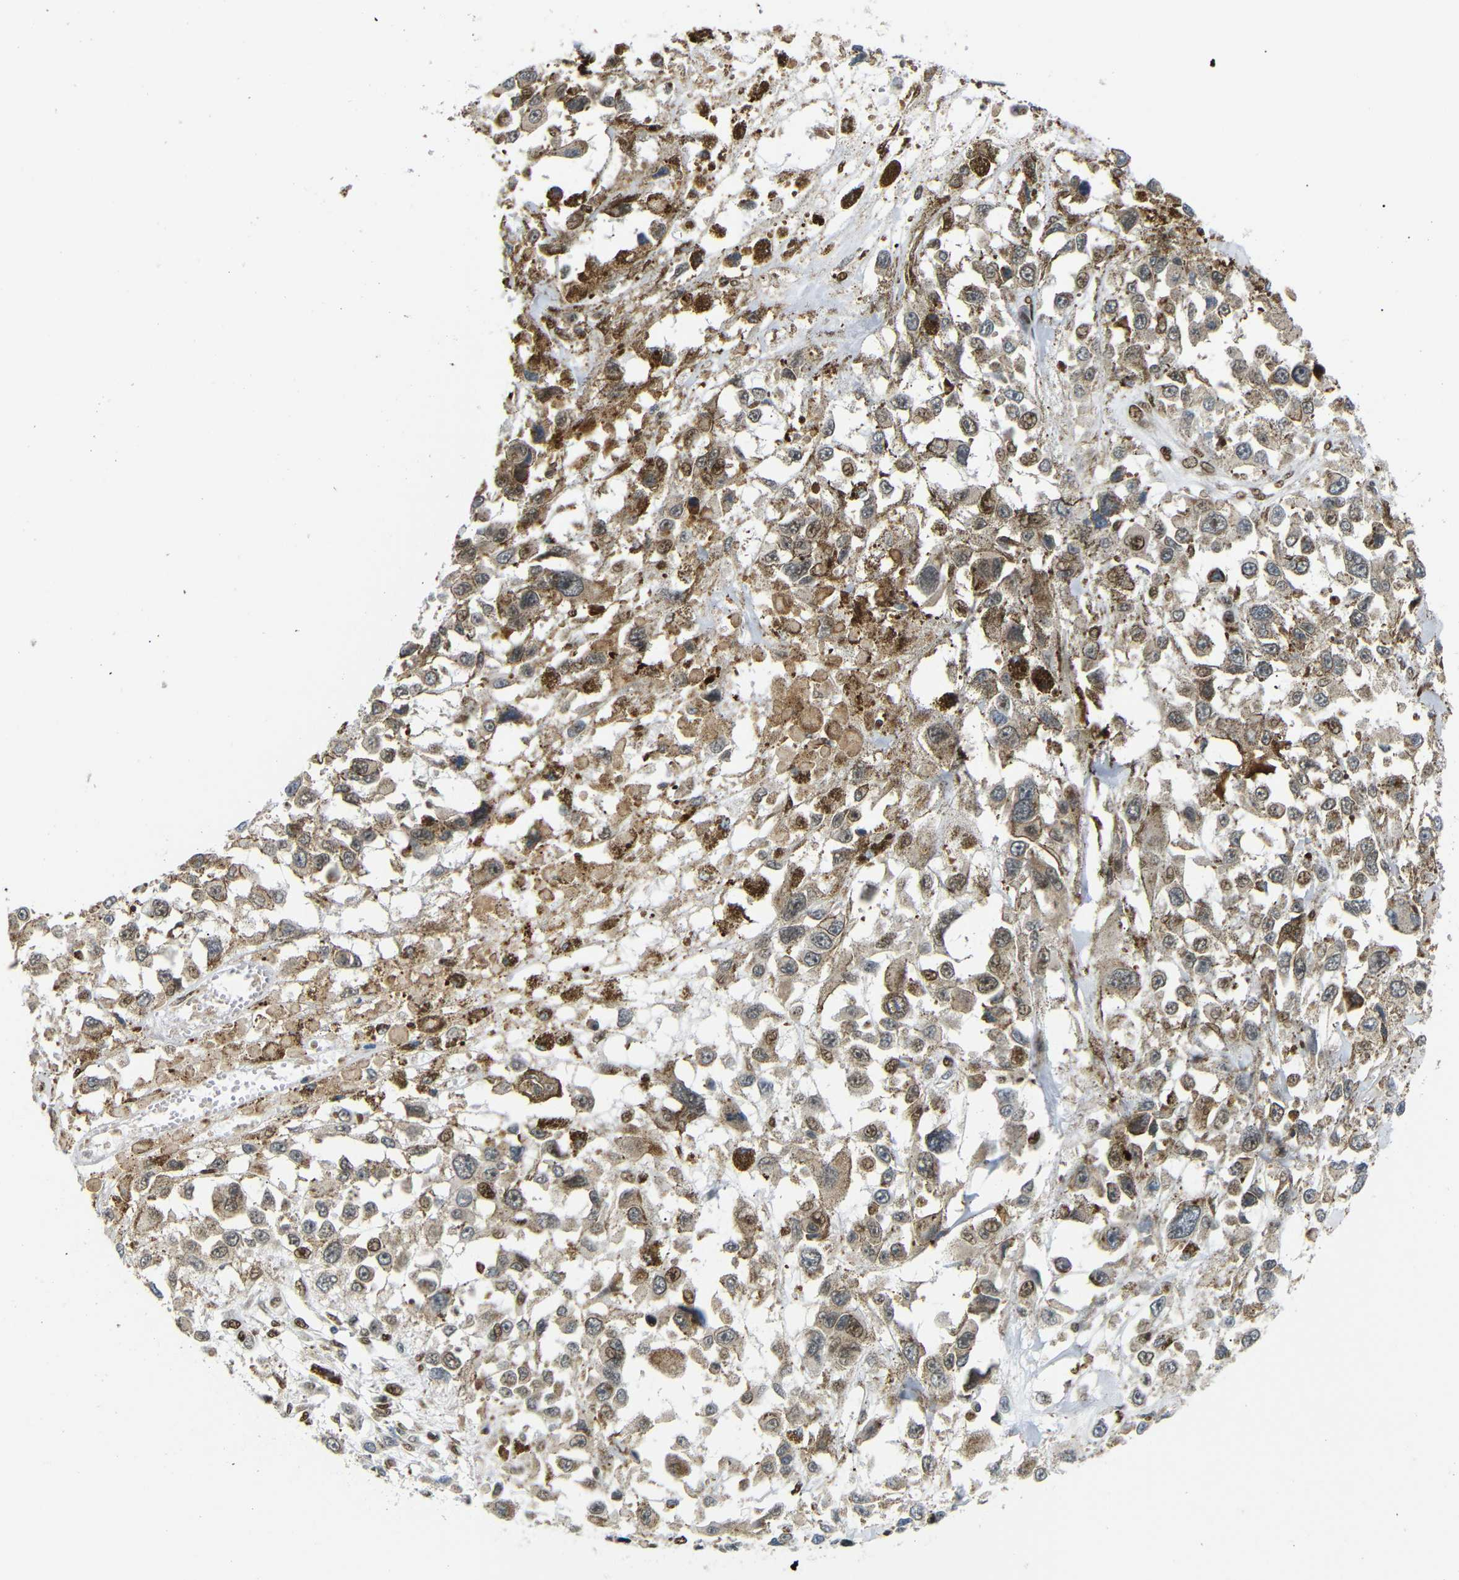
{"staining": {"intensity": "moderate", "quantity": "<25%", "location": "cytoplasmic/membranous,nuclear"}, "tissue": "melanoma", "cell_type": "Tumor cells", "image_type": "cancer", "snomed": [{"axis": "morphology", "description": "Malignant melanoma, Metastatic site"}, {"axis": "topography", "description": "Lymph node"}], "caption": "Melanoma tissue shows moderate cytoplasmic/membranous and nuclear staining in approximately <25% of tumor cells", "gene": "SPCS2", "patient": {"sex": "male", "age": 59}}